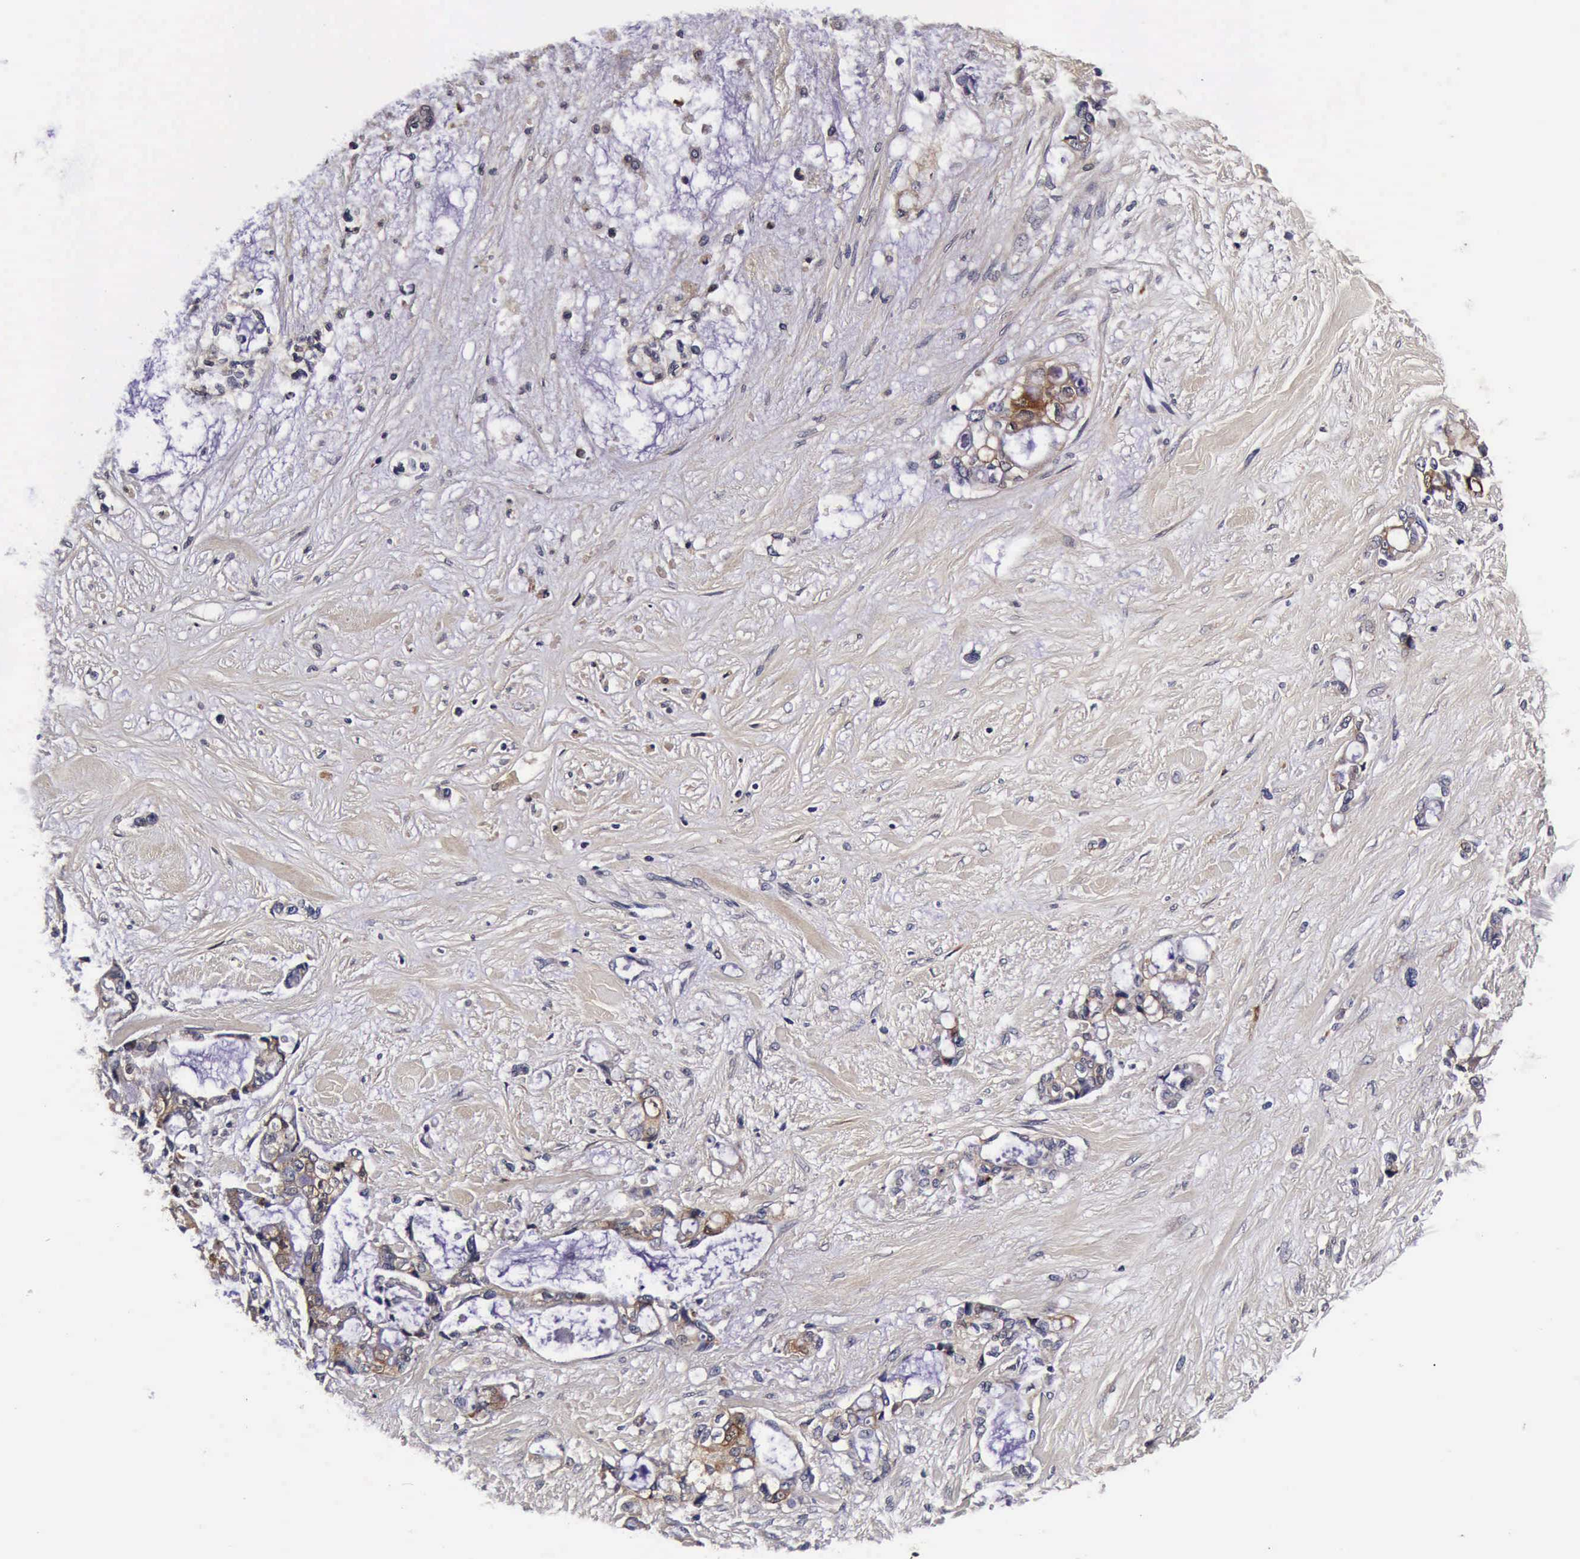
{"staining": {"intensity": "moderate", "quantity": "25%-75%", "location": "cytoplasmic/membranous"}, "tissue": "pancreatic cancer", "cell_type": "Tumor cells", "image_type": "cancer", "snomed": [{"axis": "morphology", "description": "Adenocarcinoma, NOS"}, {"axis": "topography", "description": "Pancreas"}], "caption": "DAB (3,3'-diaminobenzidine) immunohistochemical staining of human adenocarcinoma (pancreatic) exhibits moderate cytoplasmic/membranous protein positivity in about 25%-75% of tumor cells. (Brightfield microscopy of DAB IHC at high magnification).", "gene": "CST3", "patient": {"sex": "female", "age": 70}}